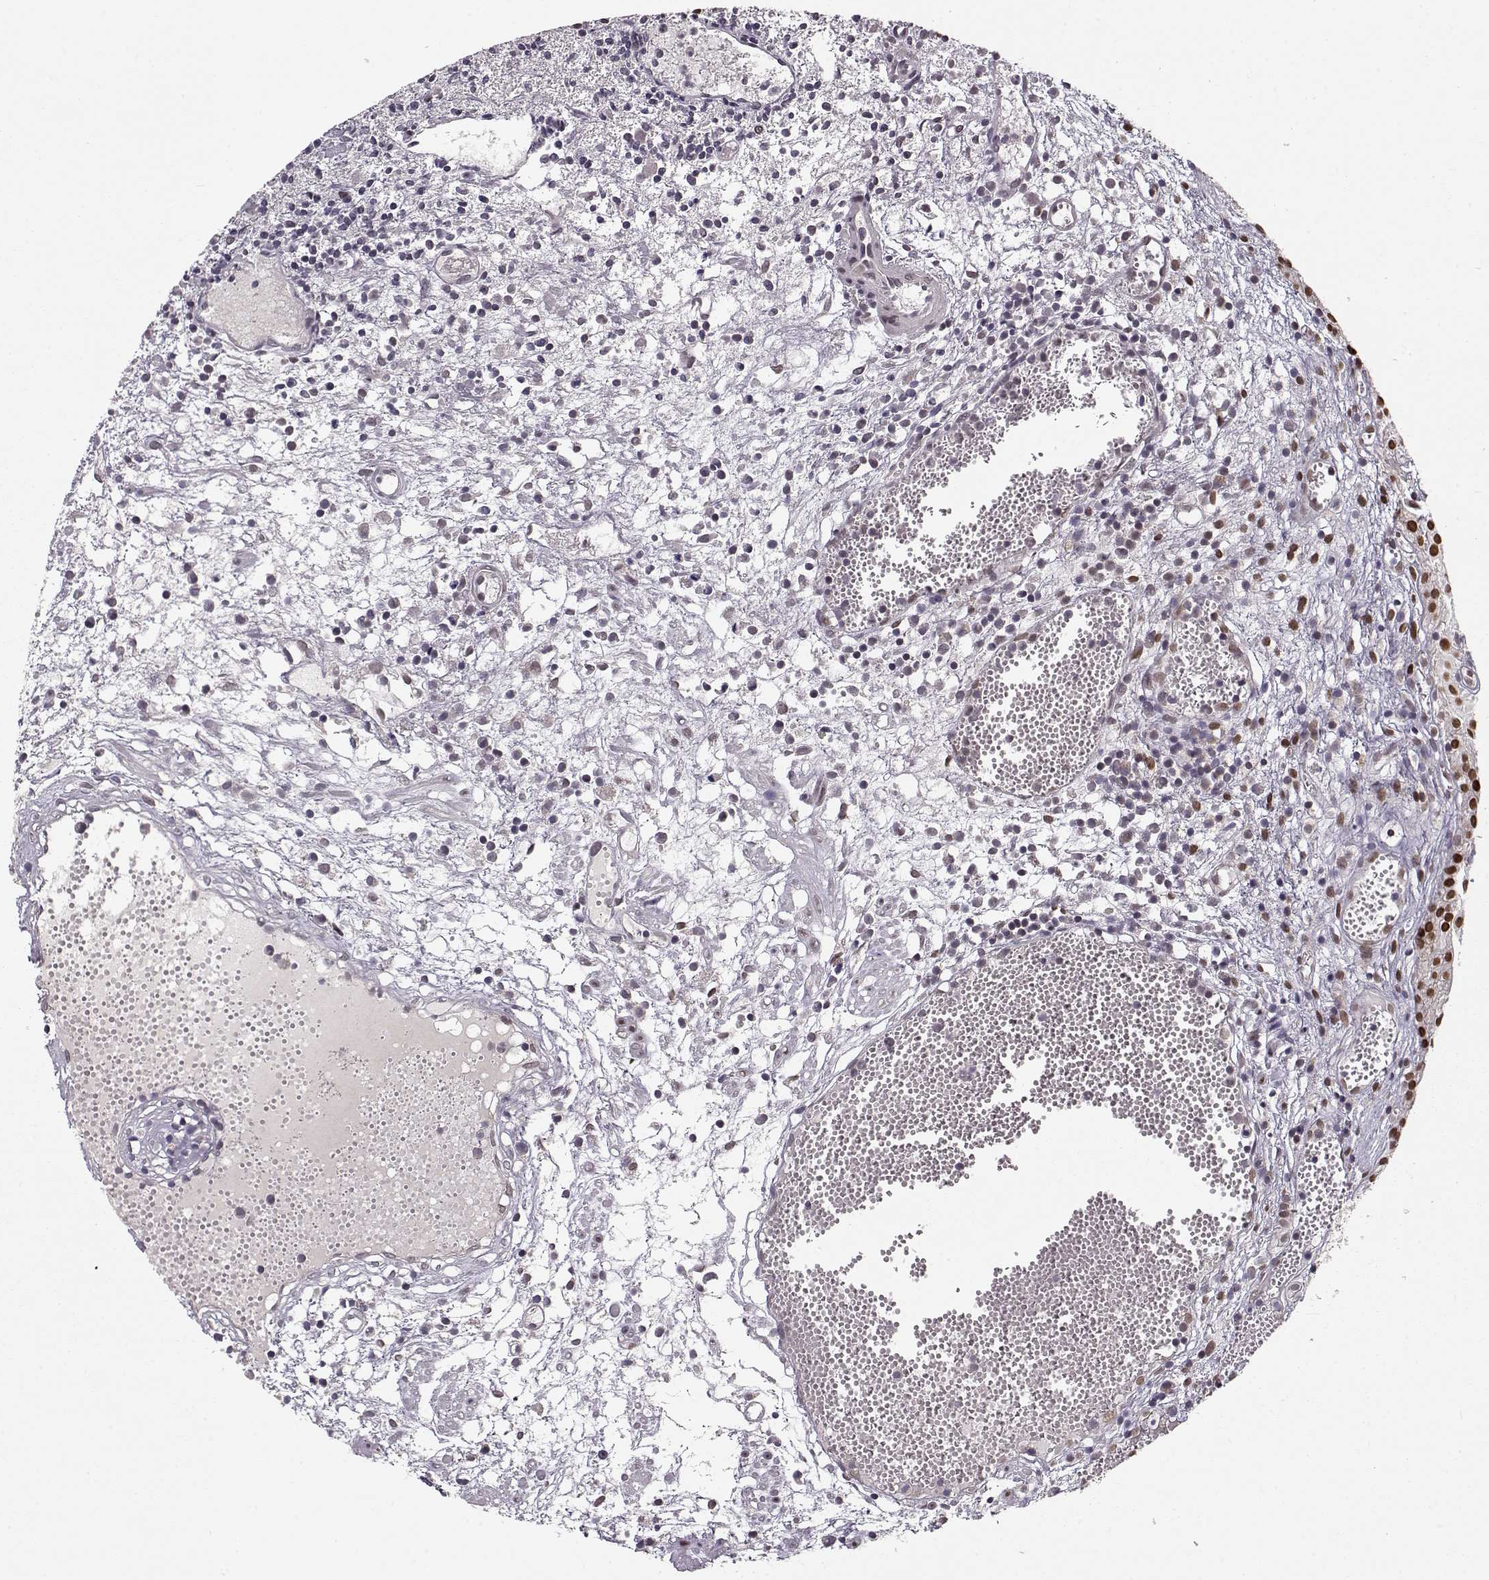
{"staining": {"intensity": "strong", "quantity": ">75%", "location": "nuclear"}, "tissue": "urothelial cancer", "cell_type": "Tumor cells", "image_type": "cancer", "snomed": [{"axis": "morphology", "description": "Urothelial carcinoma, Low grade"}, {"axis": "topography", "description": "Urinary bladder"}], "caption": "IHC (DAB) staining of human urothelial cancer reveals strong nuclear protein staining in about >75% of tumor cells. (DAB = brown stain, brightfield microscopy at high magnification).", "gene": "RAI1", "patient": {"sex": "male", "age": 79}}